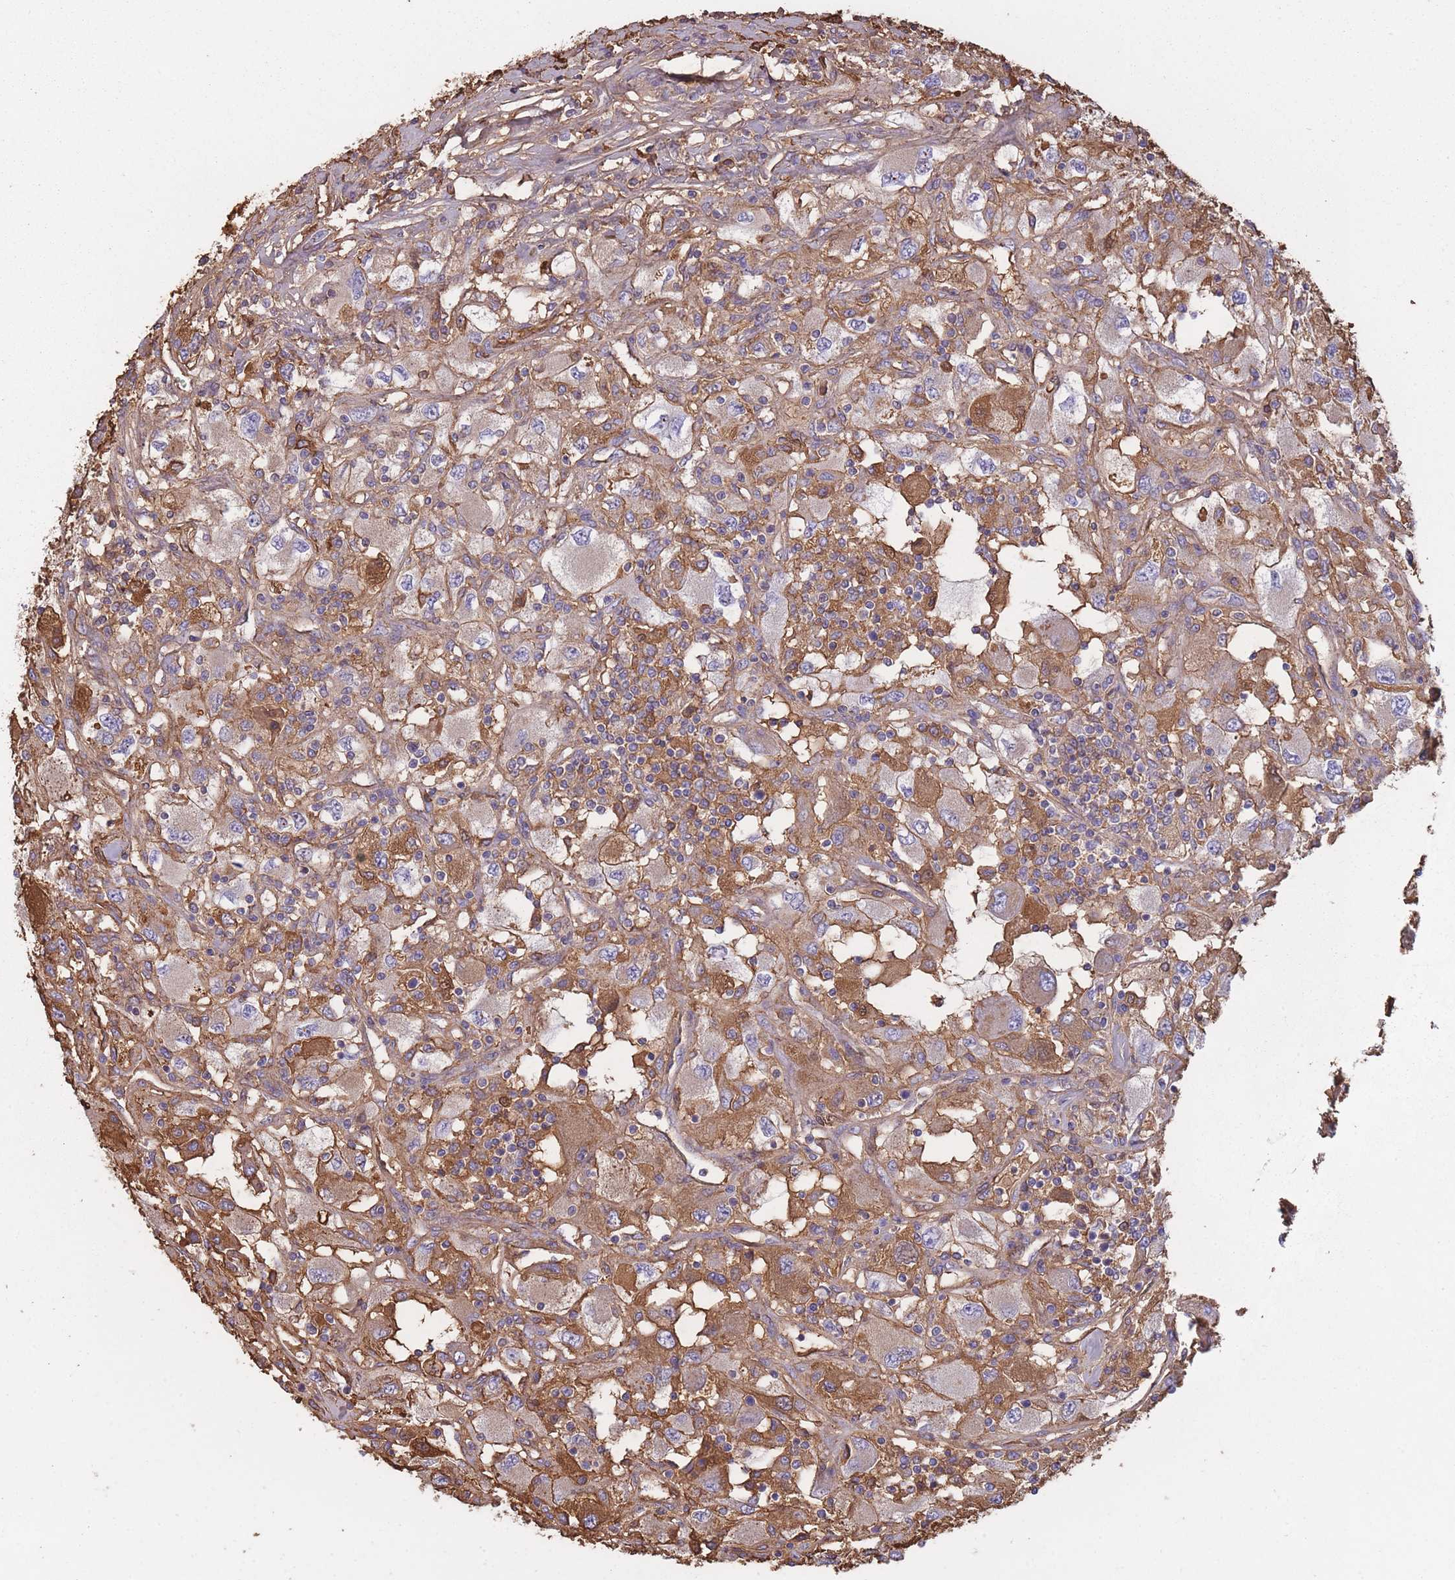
{"staining": {"intensity": "moderate", "quantity": "<25%", "location": "cytoplasmic/membranous"}, "tissue": "renal cancer", "cell_type": "Tumor cells", "image_type": "cancer", "snomed": [{"axis": "morphology", "description": "Adenocarcinoma, NOS"}, {"axis": "topography", "description": "Kidney"}], "caption": "Immunohistochemical staining of human renal cancer (adenocarcinoma) demonstrates low levels of moderate cytoplasmic/membranous staining in about <25% of tumor cells.", "gene": "KAT2A", "patient": {"sex": "female", "age": 67}}